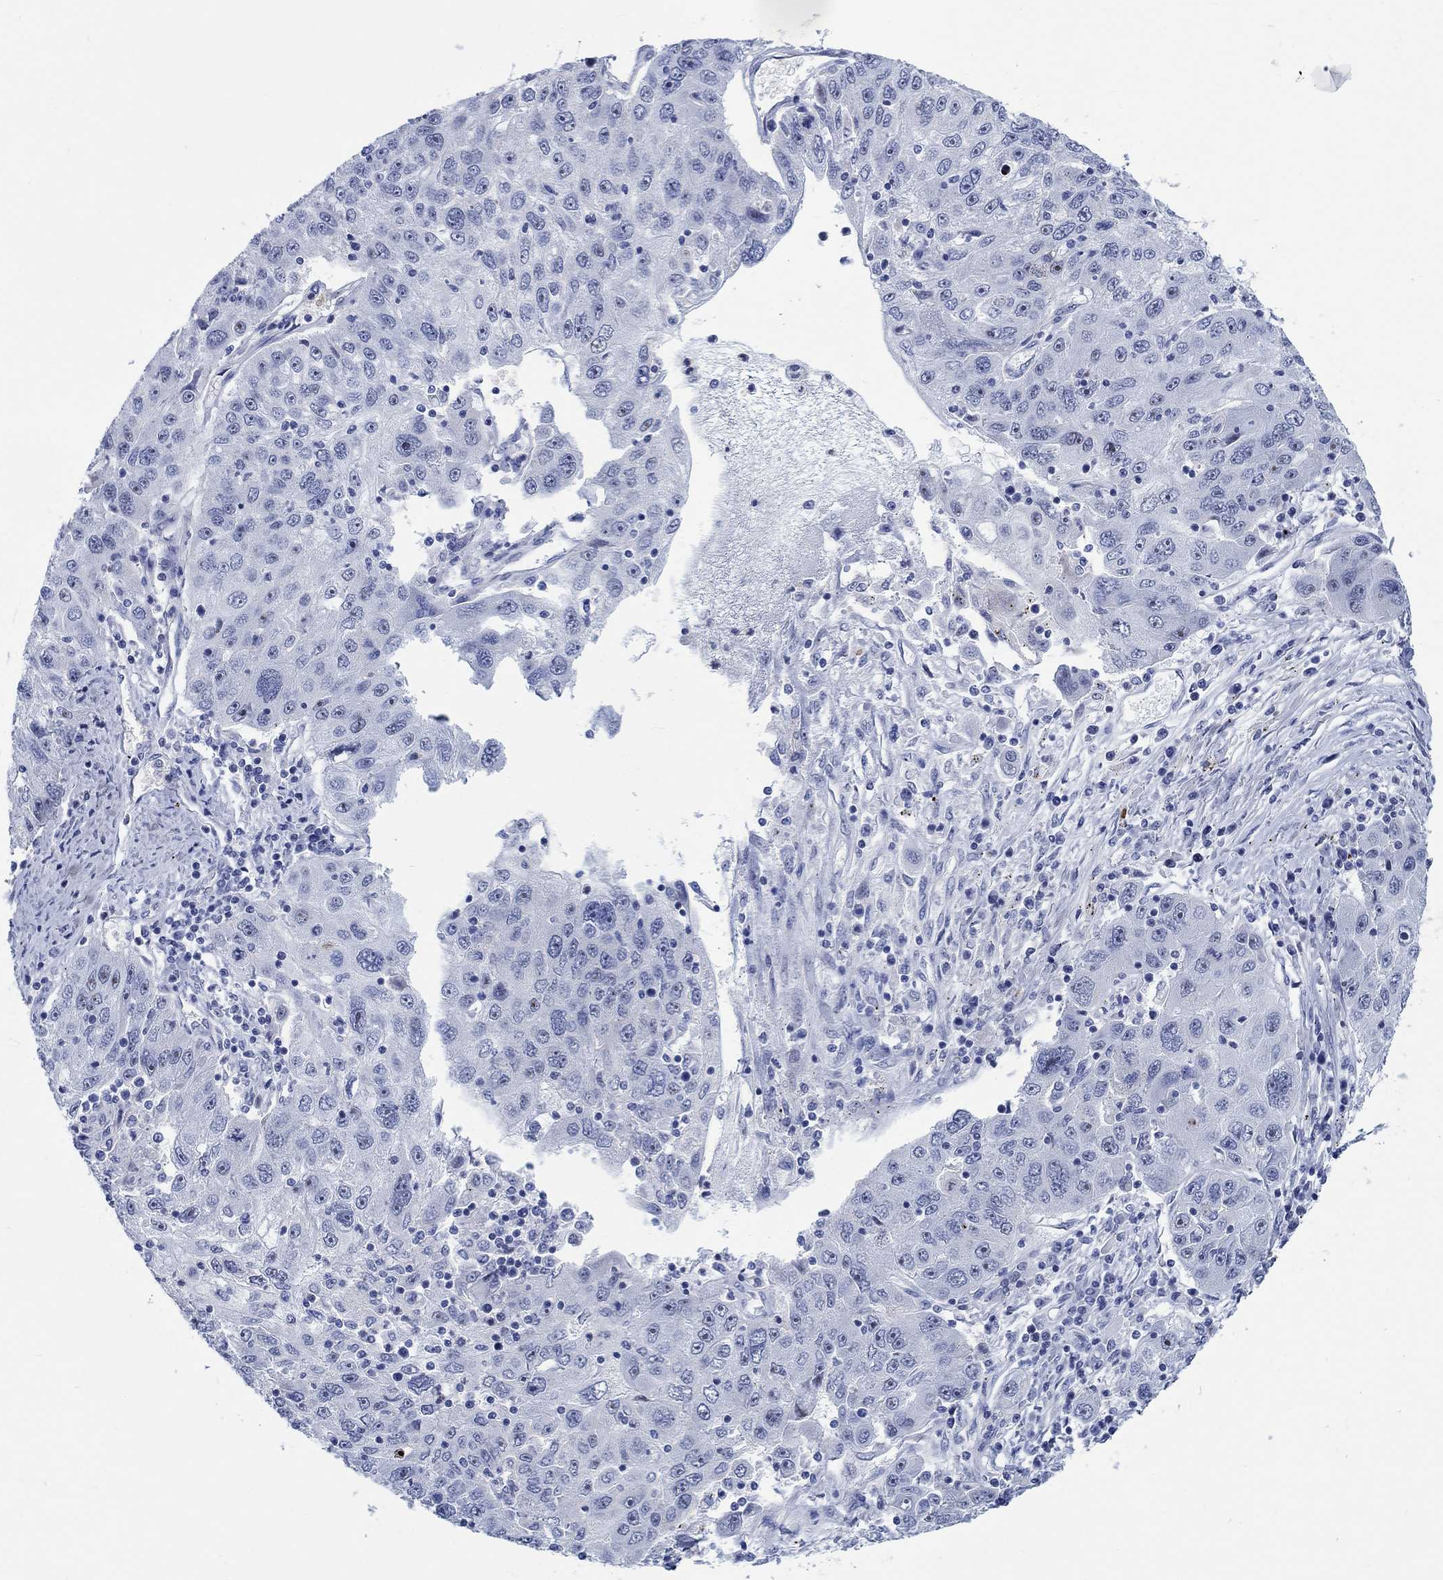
{"staining": {"intensity": "strong", "quantity": "<25%", "location": "nuclear"}, "tissue": "stomach cancer", "cell_type": "Tumor cells", "image_type": "cancer", "snomed": [{"axis": "morphology", "description": "Adenocarcinoma, NOS"}, {"axis": "topography", "description": "Stomach"}], "caption": "There is medium levels of strong nuclear staining in tumor cells of stomach adenocarcinoma, as demonstrated by immunohistochemical staining (brown color).", "gene": "ZNF446", "patient": {"sex": "male", "age": 56}}